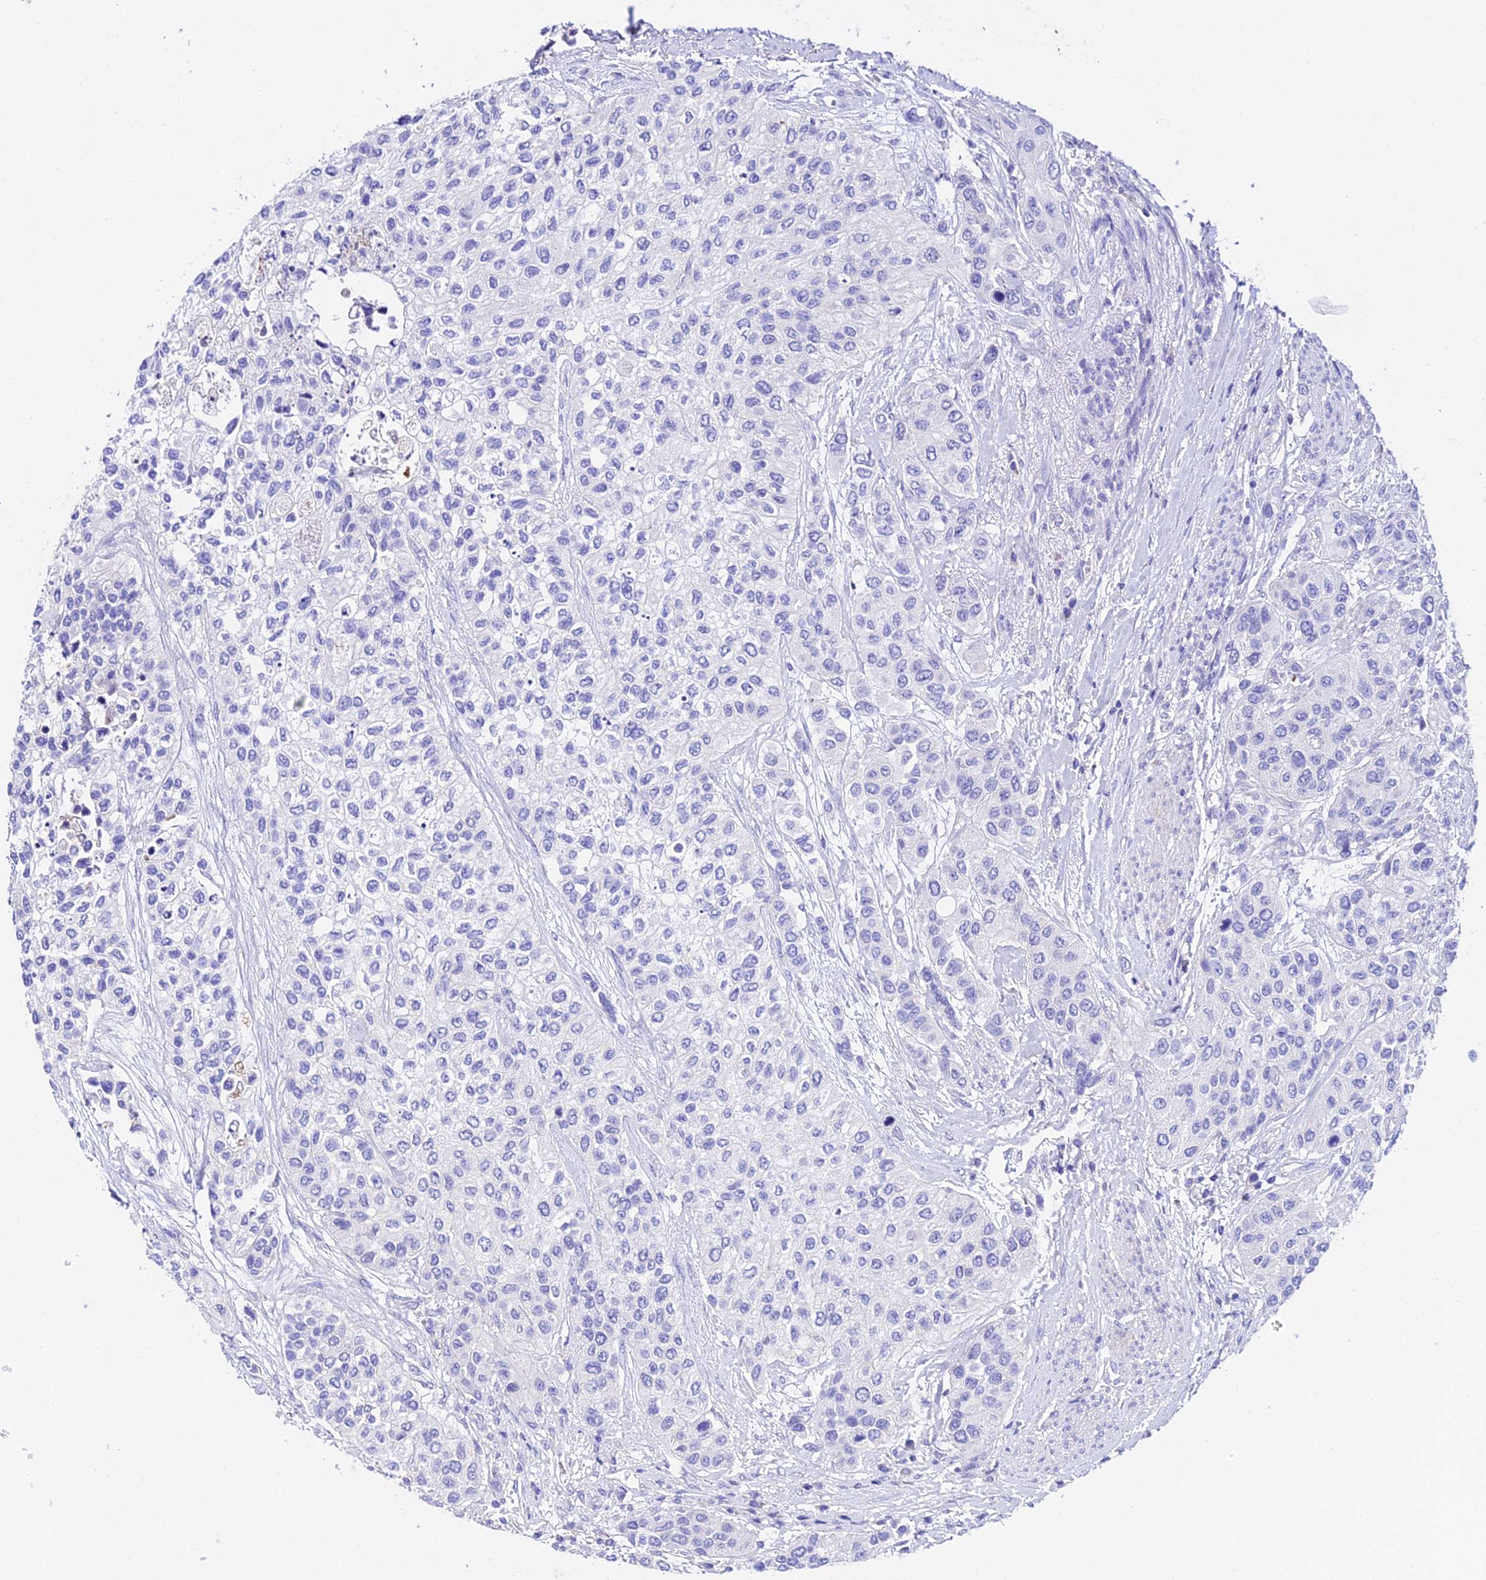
{"staining": {"intensity": "negative", "quantity": "none", "location": "none"}, "tissue": "urothelial cancer", "cell_type": "Tumor cells", "image_type": "cancer", "snomed": [{"axis": "morphology", "description": "Normal tissue, NOS"}, {"axis": "morphology", "description": "Urothelial carcinoma, High grade"}, {"axis": "topography", "description": "Vascular tissue"}, {"axis": "topography", "description": "Urinary bladder"}], "caption": "DAB immunohistochemical staining of high-grade urothelial carcinoma reveals no significant positivity in tumor cells.", "gene": "TMEM117", "patient": {"sex": "female", "age": 56}}